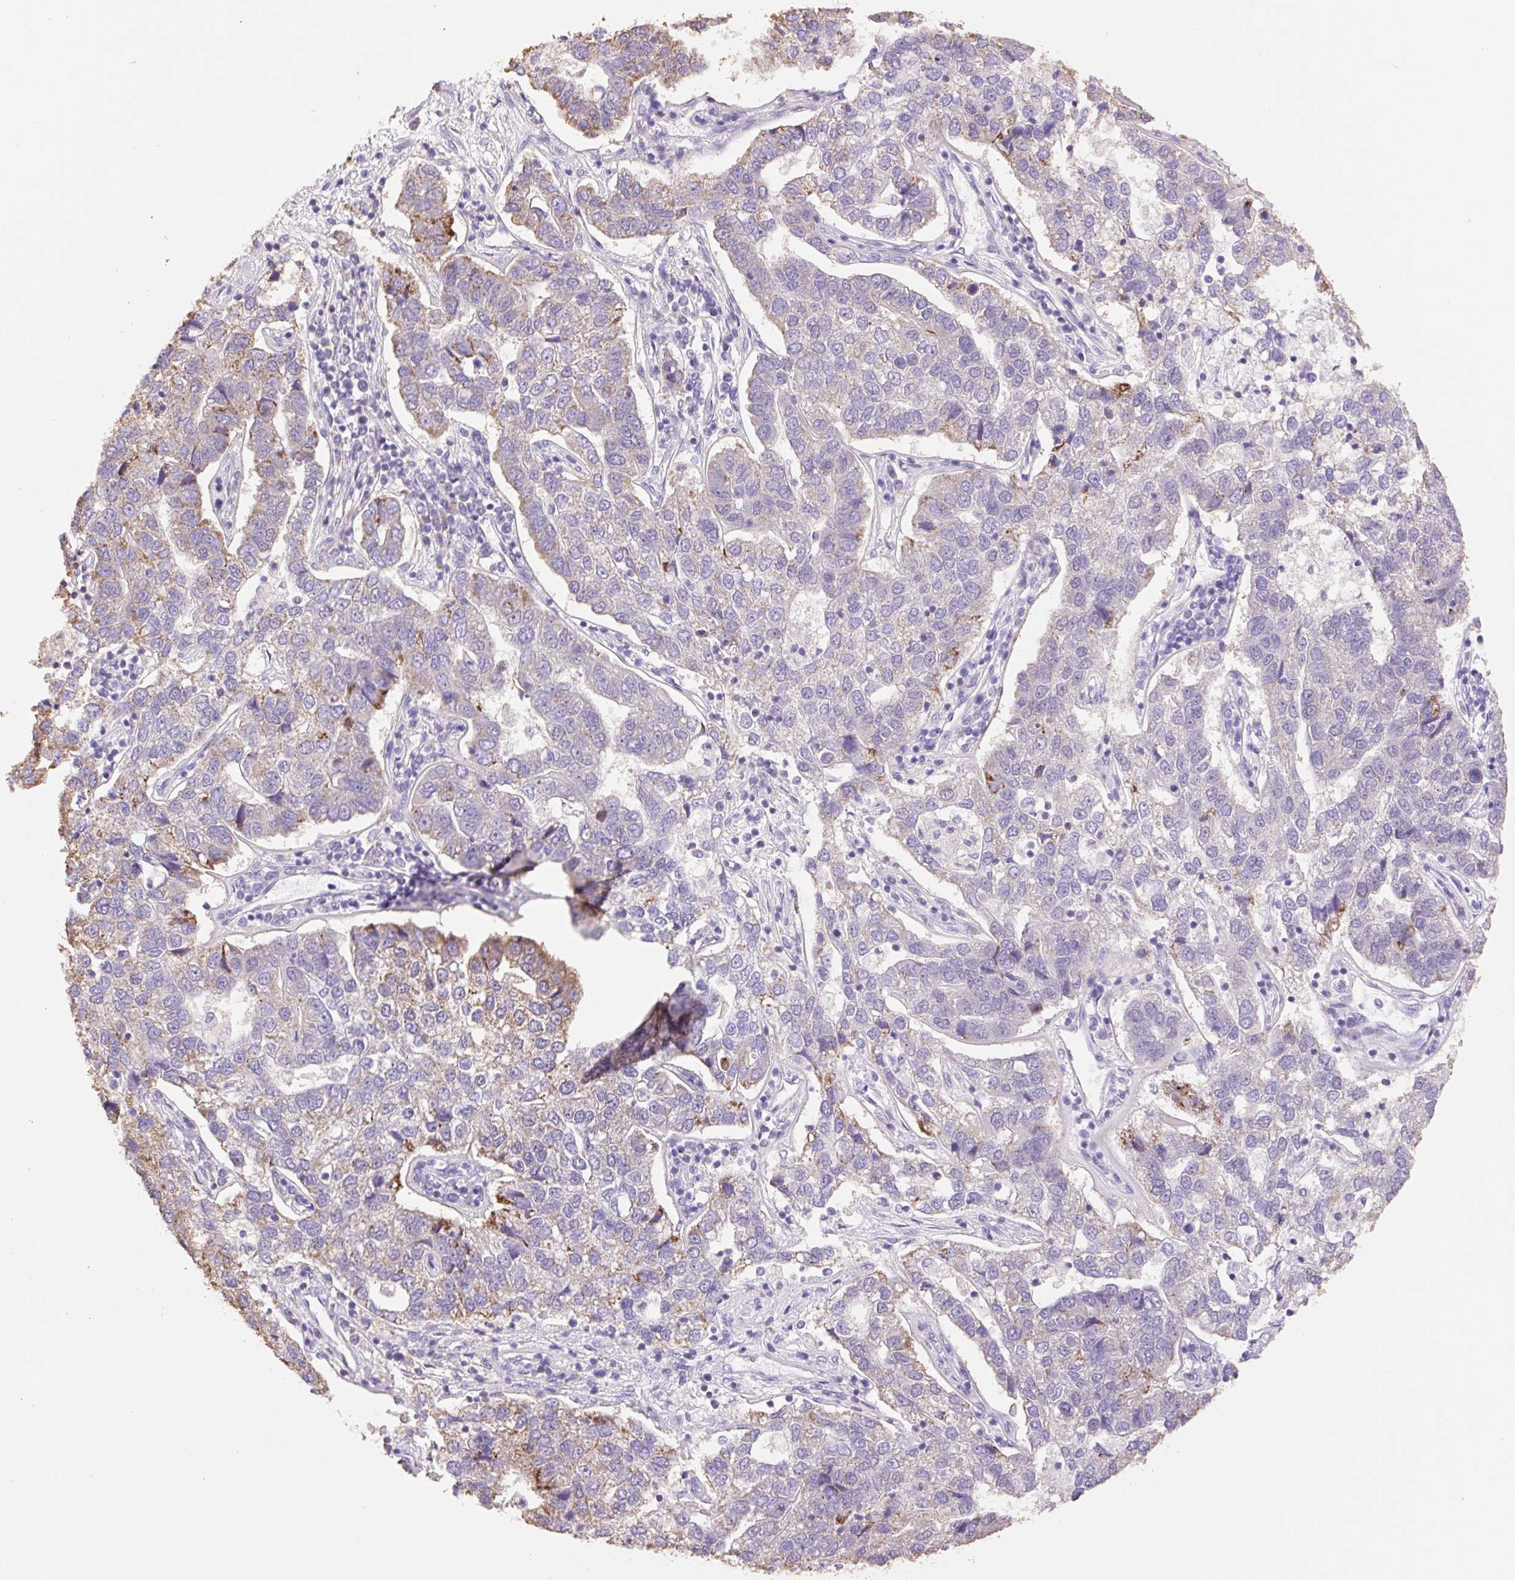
{"staining": {"intensity": "moderate", "quantity": "<25%", "location": "cytoplasmic/membranous"}, "tissue": "pancreatic cancer", "cell_type": "Tumor cells", "image_type": "cancer", "snomed": [{"axis": "morphology", "description": "Adenocarcinoma, NOS"}, {"axis": "topography", "description": "Pancreas"}], "caption": "The histopathology image reveals staining of pancreatic adenocarcinoma, revealing moderate cytoplasmic/membranous protein expression (brown color) within tumor cells. Using DAB (3,3'-diaminobenzidine) (brown) and hematoxylin (blue) stains, captured at high magnification using brightfield microscopy.", "gene": "COPZ2", "patient": {"sex": "female", "age": 61}}